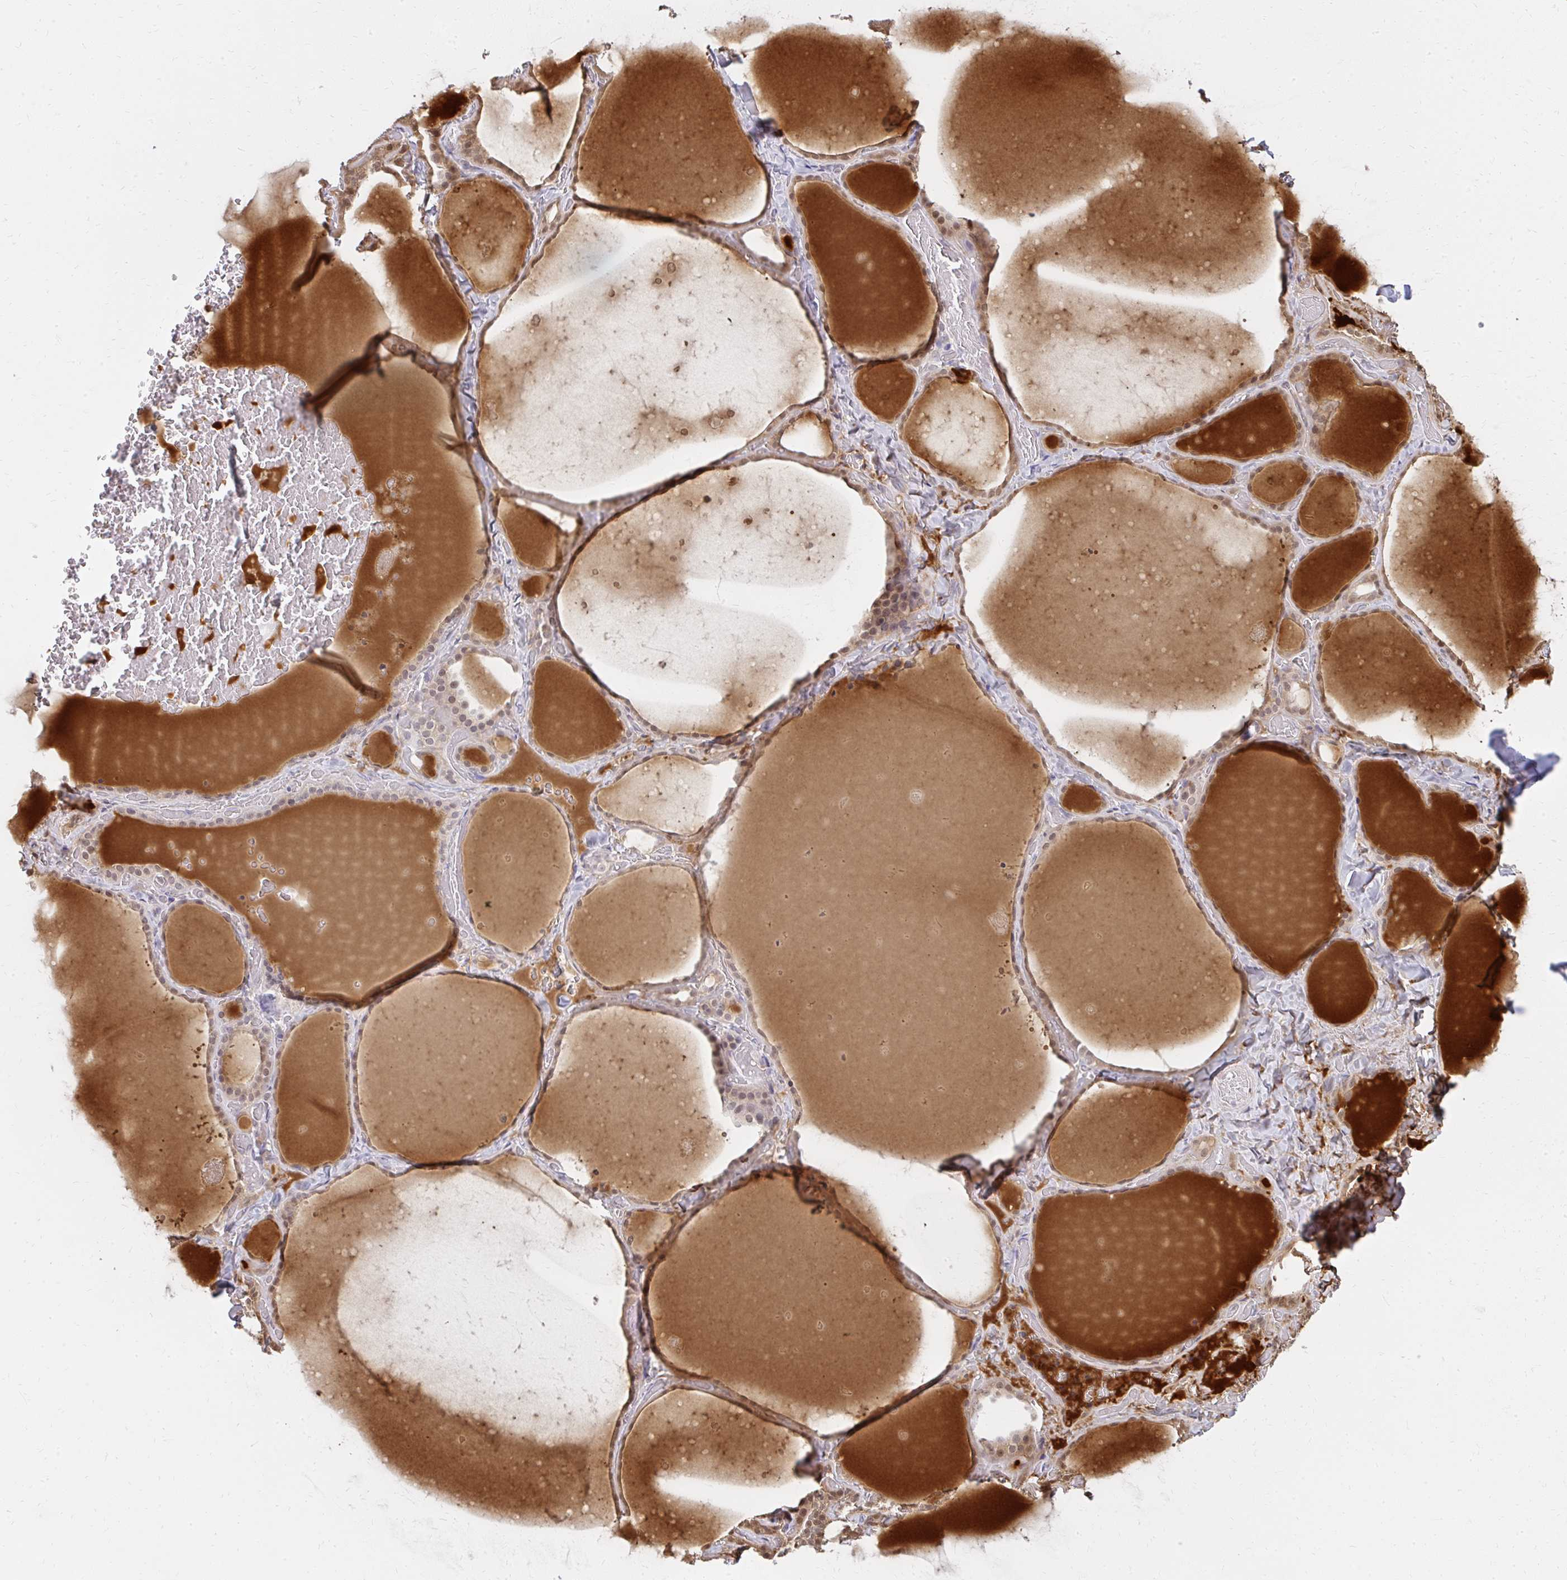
{"staining": {"intensity": "moderate", "quantity": "<25%", "location": "nuclear"}, "tissue": "thyroid gland", "cell_type": "Glandular cells", "image_type": "normal", "snomed": [{"axis": "morphology", "description": "Normal tissue, NOS"}, {"axis": "topography", "description": "Thyroid gland"}], "caption": "Protein expression analysis of unremarkable thyroid gland demonstrates moderate nuclear positivity in about <25% of glandular cells. Nuclei are stained in blue.", "gene": "LARS2", "patient": {"sex": "female", "age": 36}}